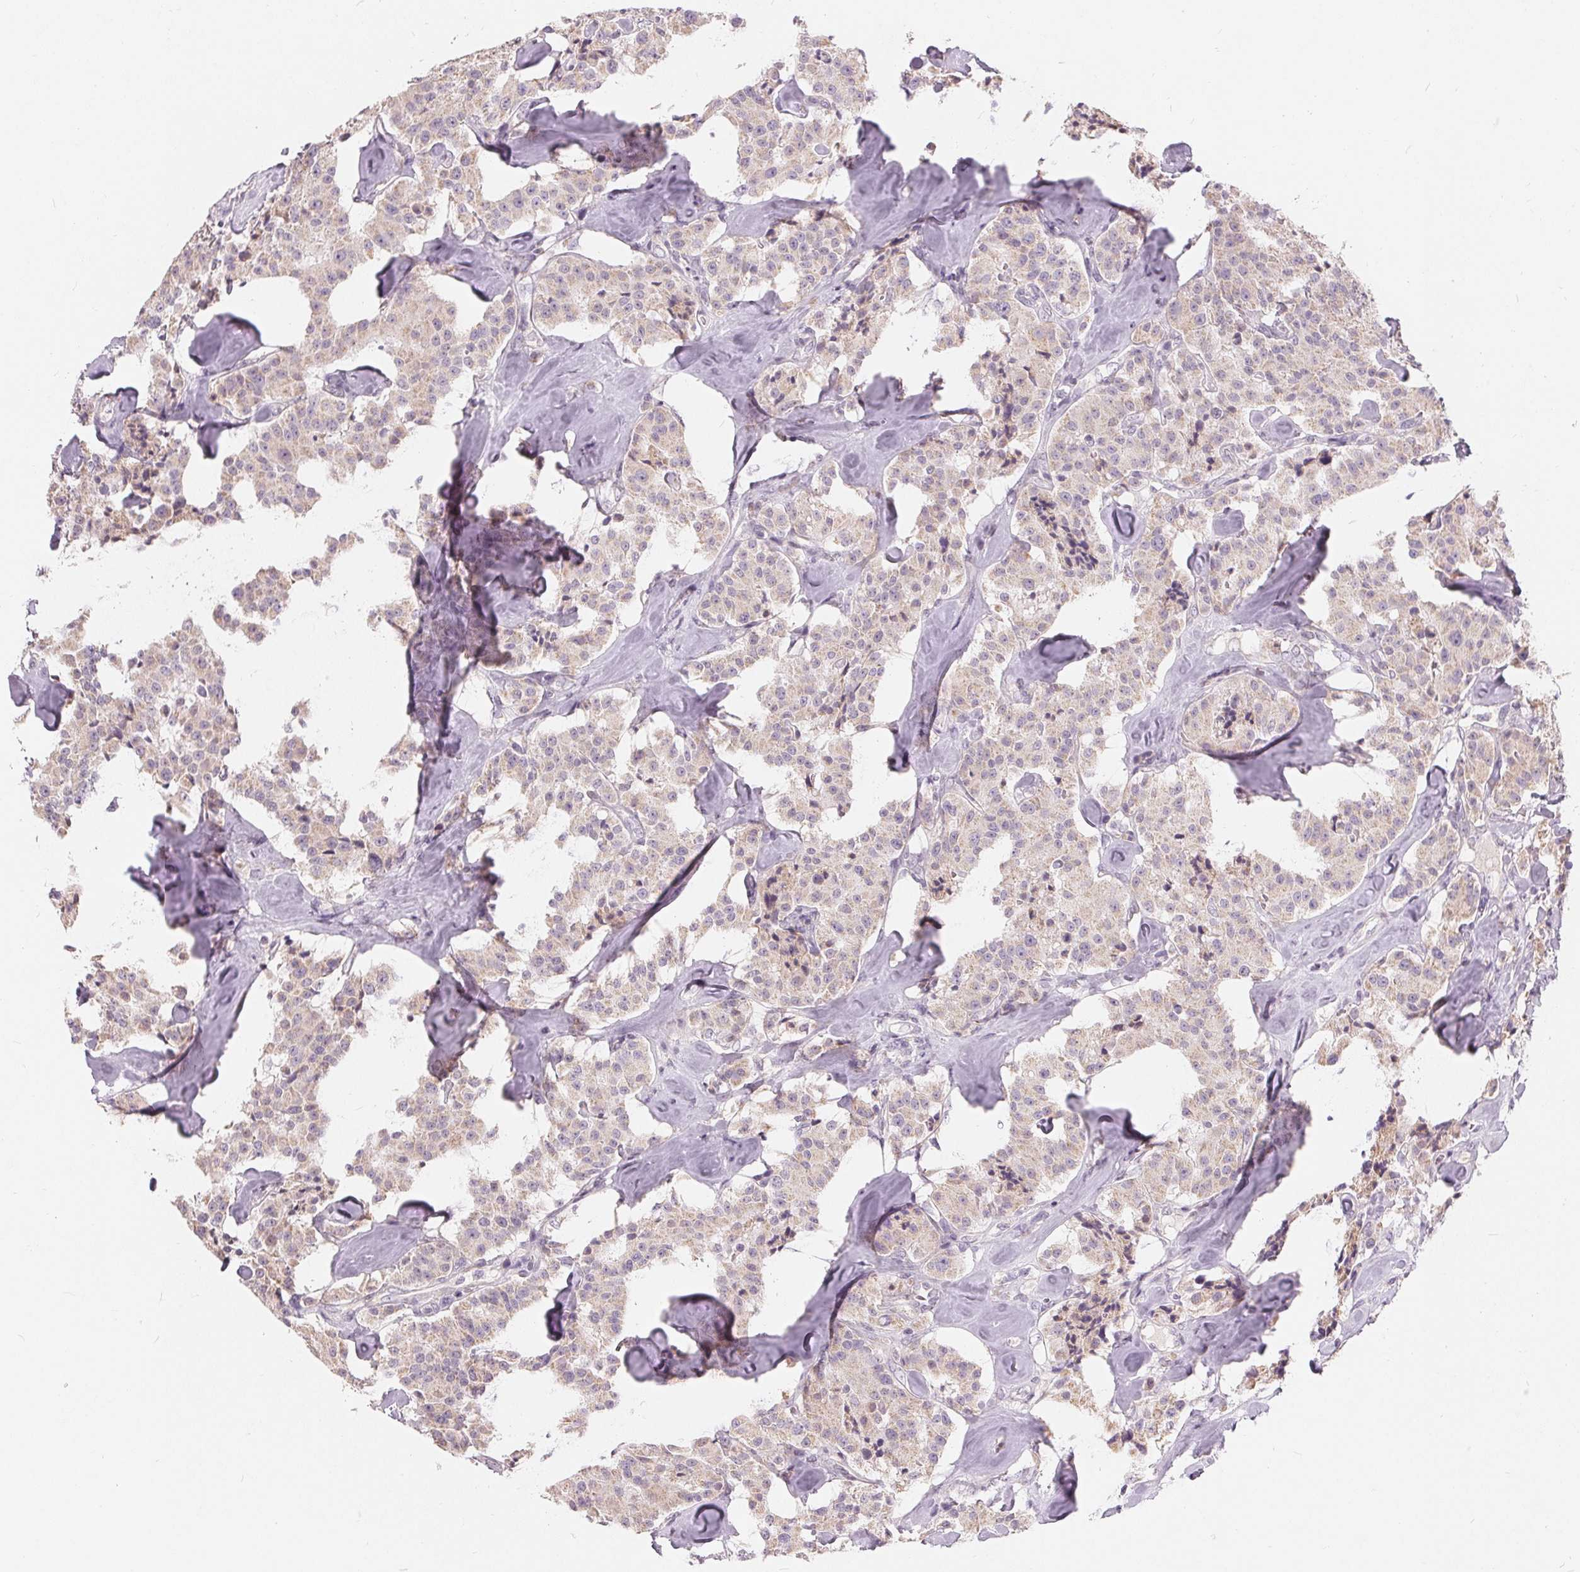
{"staining": {"intensity": "negative", "quantity": "none", "location": "none"}, "tissue": "carcinoid", "cell_type": "Tumor cells", "image_type": "cancer", "snomed": [{"axis": "morphology", "description": "Carcinoid, malignant, NOS"}, {"axis": "topography", "description": "Pancreas"}], "caption": "A micrograph of human carcinoid is negative for staining in tumor cells.", "gene": "TRIM60", "patient": {"sex": "male", "age": 41}}